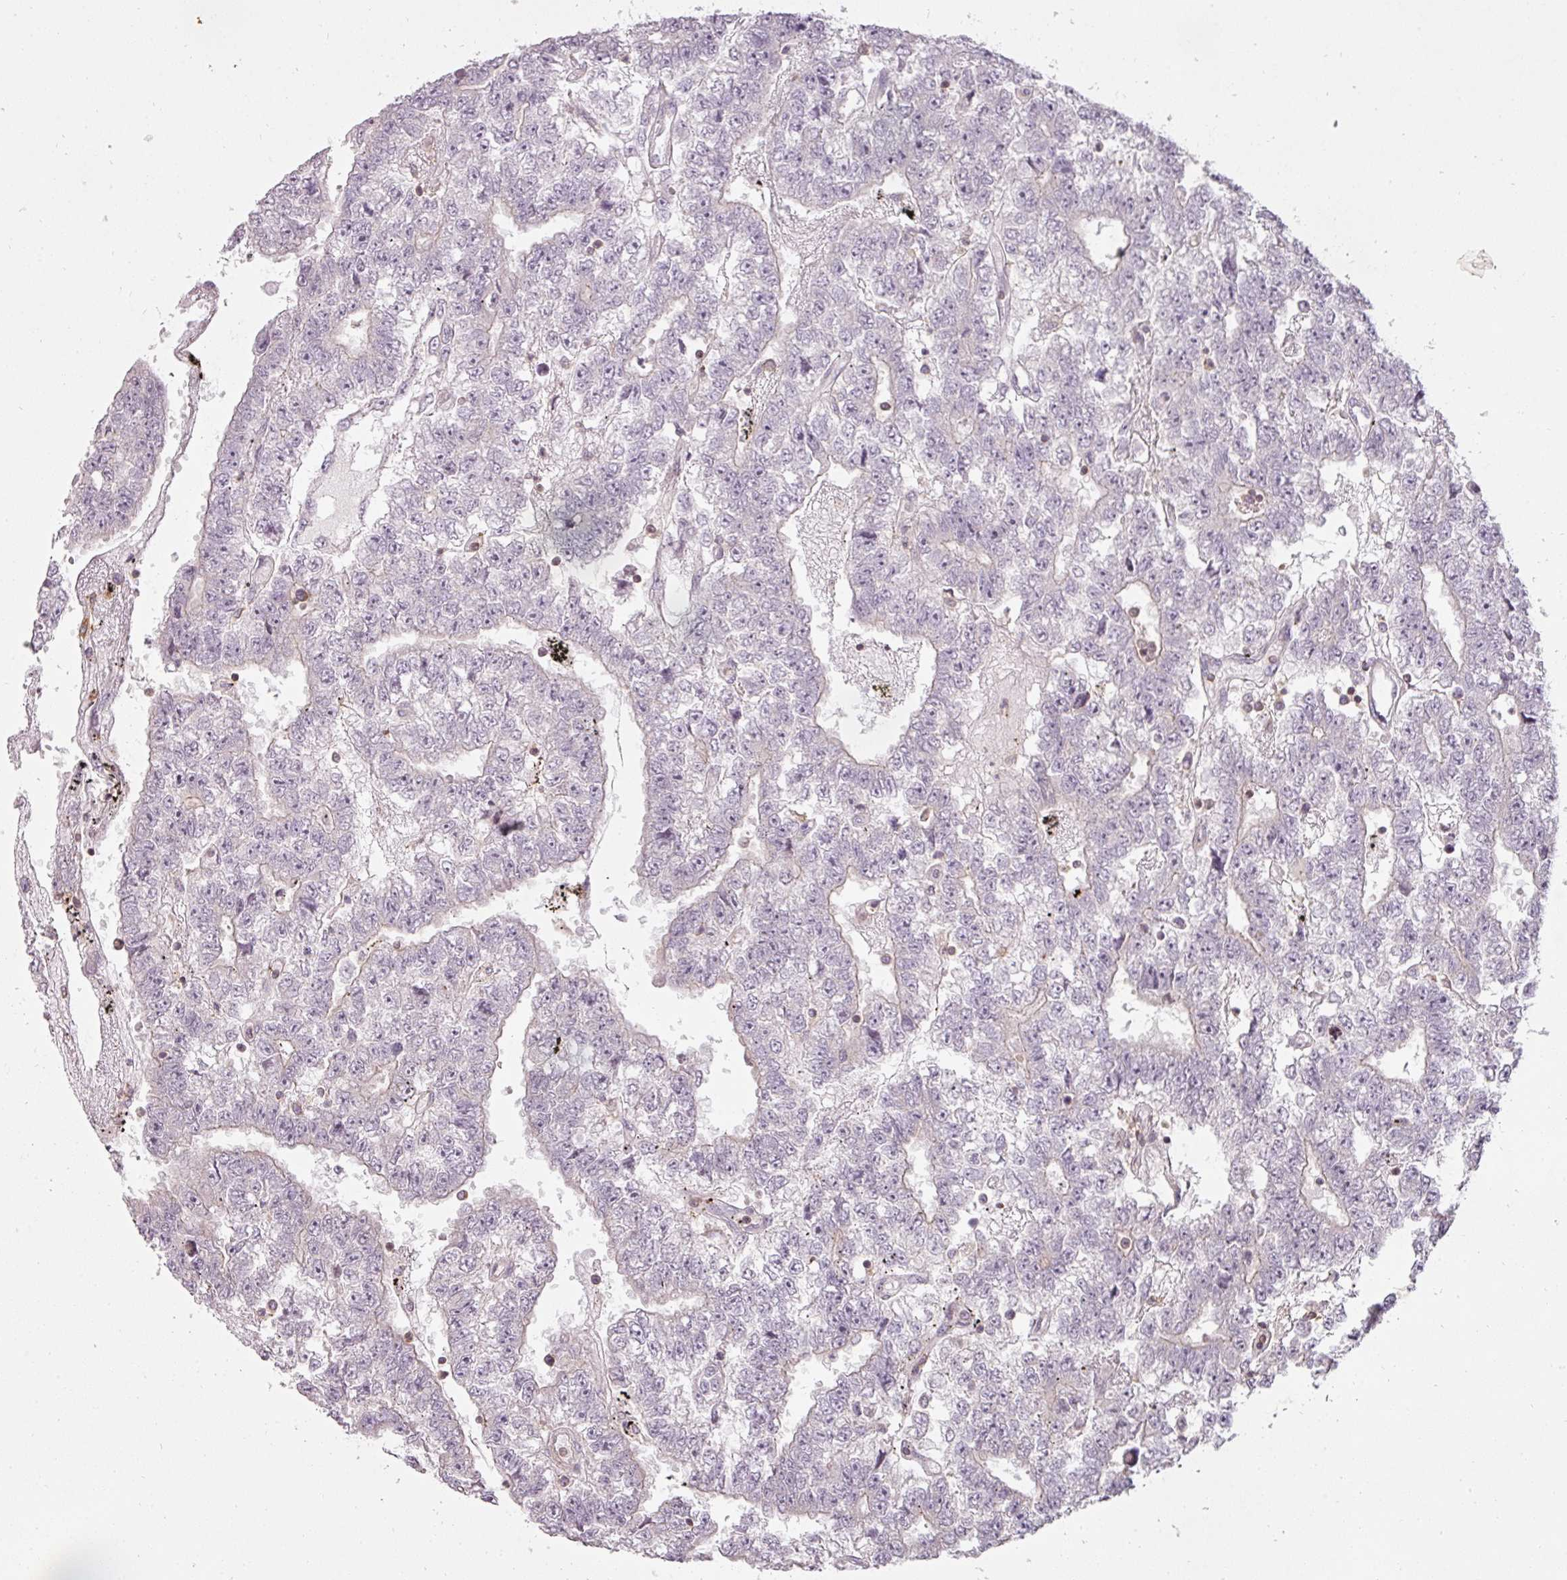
{"staining": {"intensity": "negative", "quantity": "none", "location": "none"}, "tissue": "testis cancer", "cell_type": "Tumor cells", "image_type": "cancer", "snomed": [{"axis": "morphology", "description": "Carcinoma, Embryonal, NOS"}, {"axis": "topography", "description": "Testis"}], "caption": "Micrograph shows no significant protein expression in tumor cells of embryonal carcinoma (testis).", "gene": "STK4", "patient": {"sex": "male", "age": 25}}